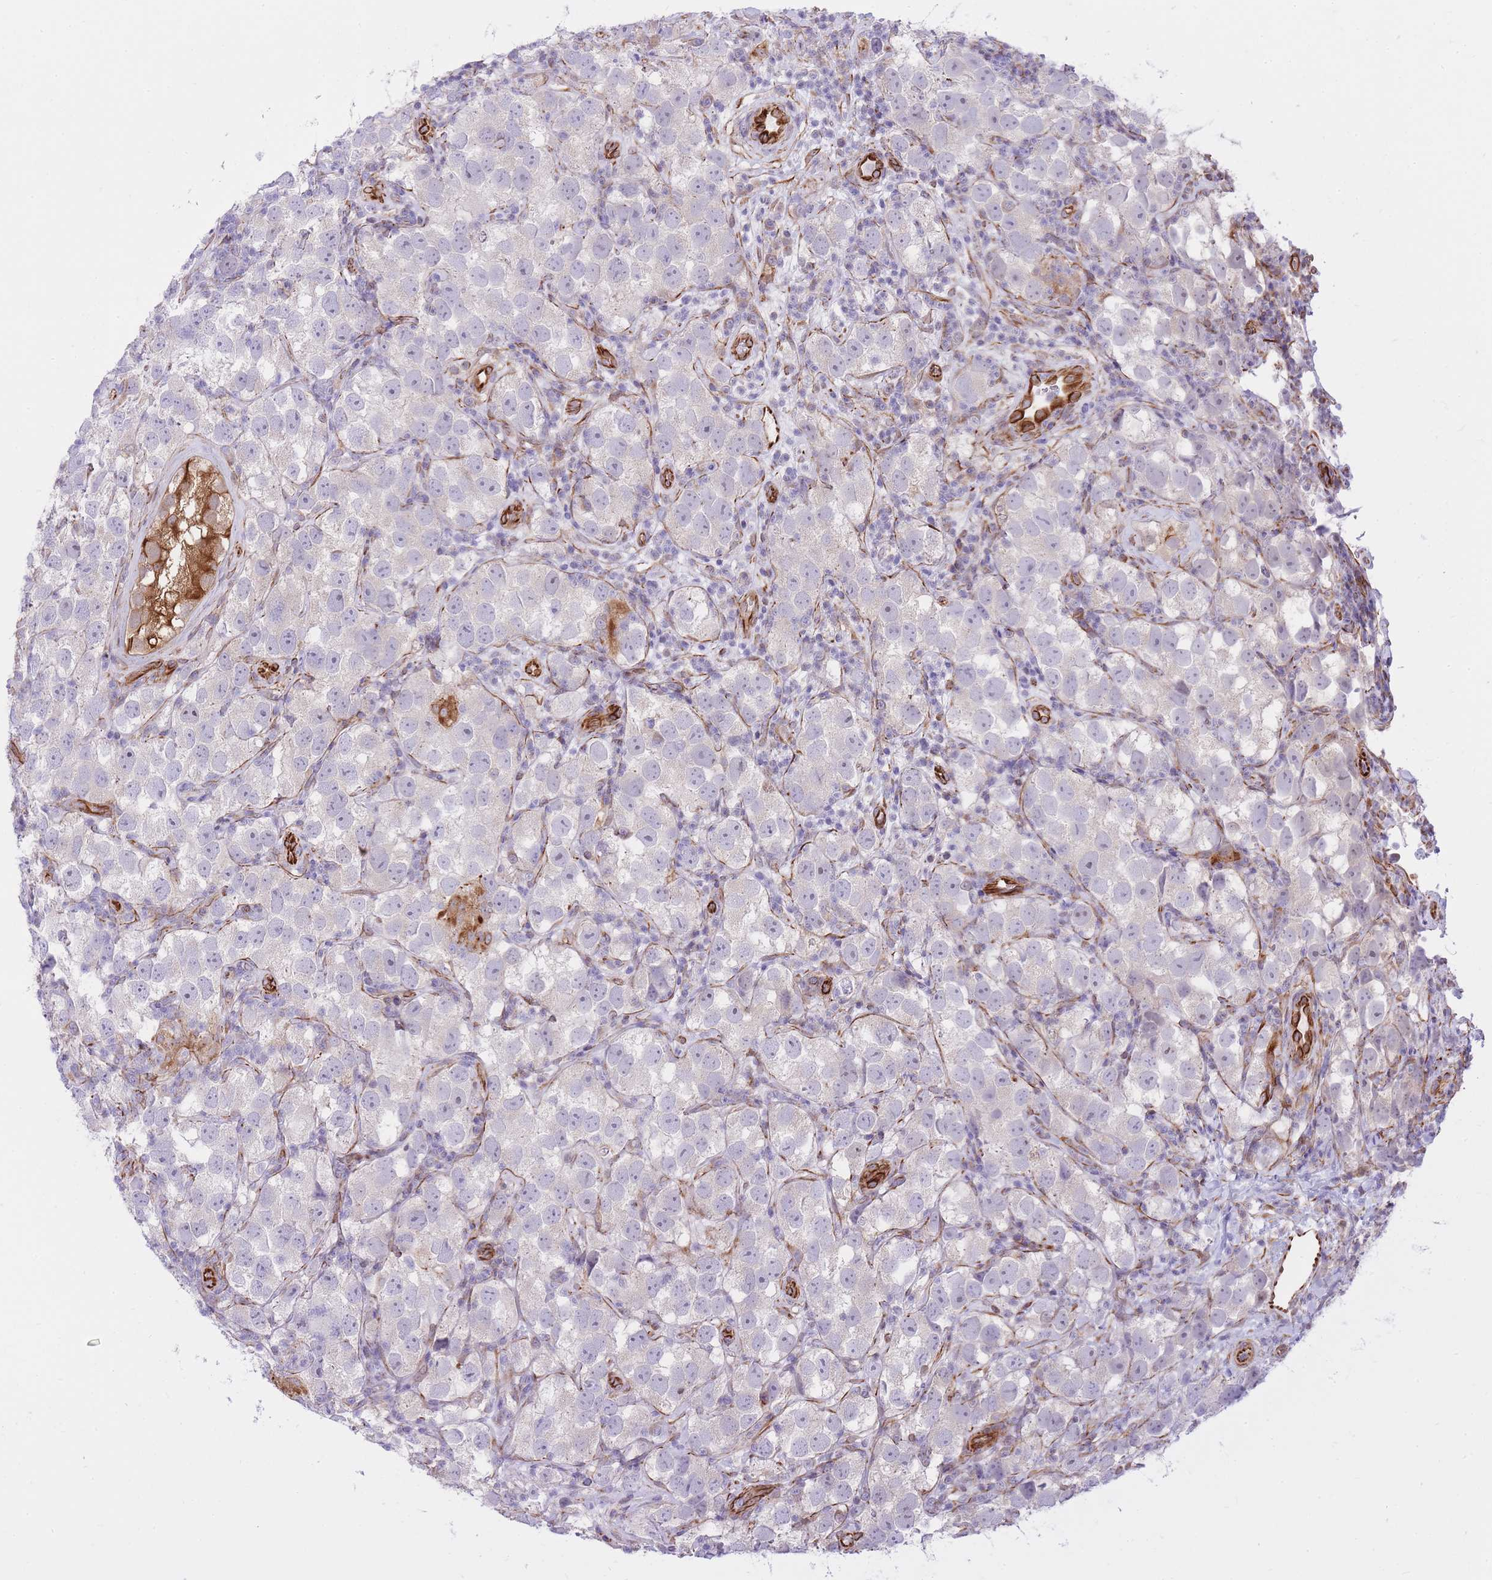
{"staining": {"intensity": "negative", "quantity": "none", "location": "none"}, "tissue": "testis cancer", "cell_type": "Tumor cells", "image_type": "cancer", "snomed": [{"axis": "morphology", "description": "Seminoma, NOS"}, {"axis": "topography", "description": "Testis"}], "caption": "Protein analysis of seminoma (testis) demonstrates no significant expression in tumor cells. (DAB immunohistochemistry (IHC) visualized using brightfield microscopy, high magnification).", "gene": "ECPAS", "patient": {"sex": "male", "age": 26}}